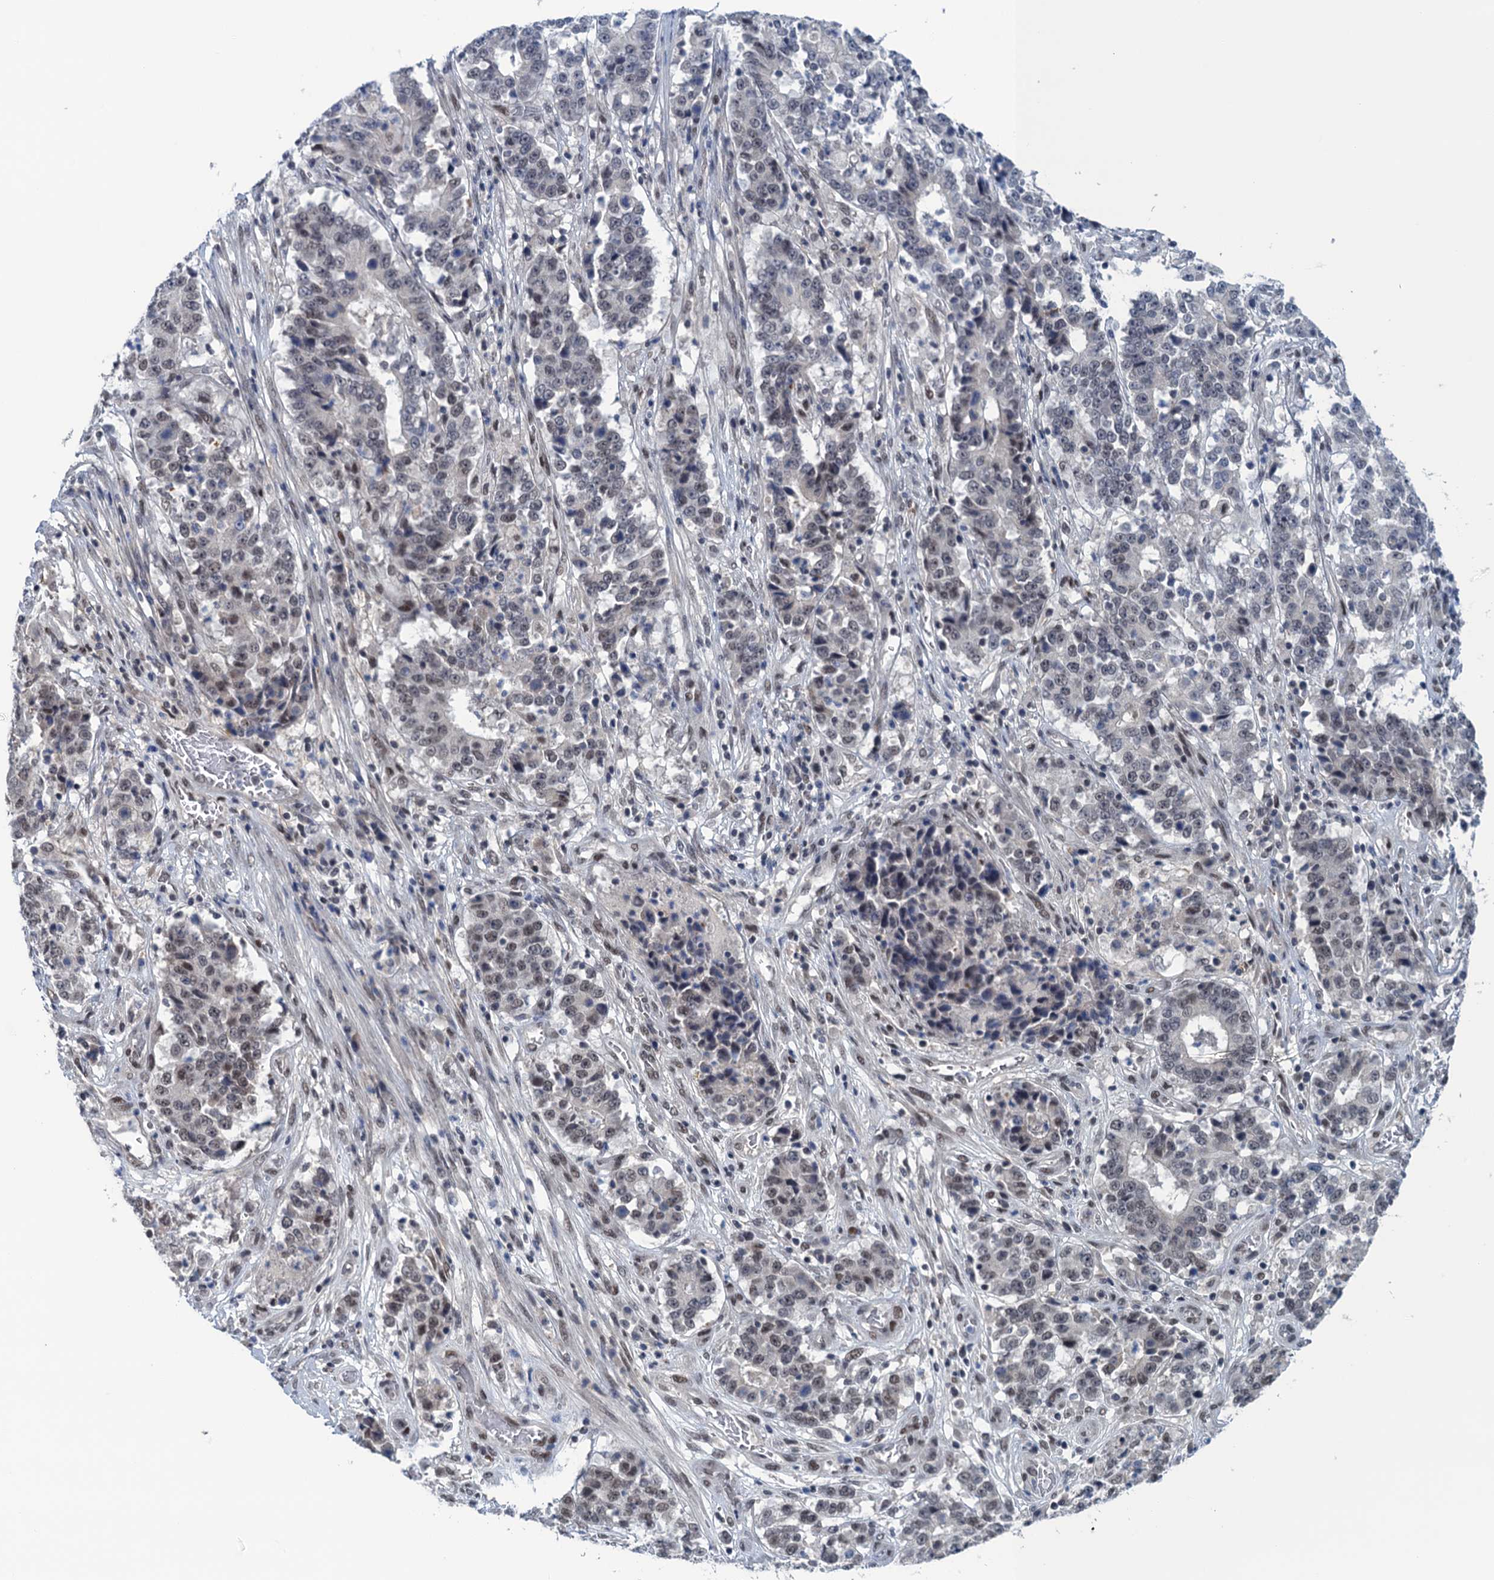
{"staining": {"intensity": "weak", "quantity": "25%-75%", "location": "nuclear"}, "tissue": "stomach cancer", "cell_type": "Tumor cells", "image_type": "cancer", "snomed": [{"axis": "morphology", "description": "Adenocarcinoma, NOS"}, {"axis": "topography", "description": "Stomach"}], "caption": "Weak nuclear expression for a protein is identified in about 25%-75% of tumor cells of stomach cancer (adenocarcinoma) using immunohistochemistry (IHC).", "gene": "SAE1", "patient": {"sex": "male", "age": 59}}